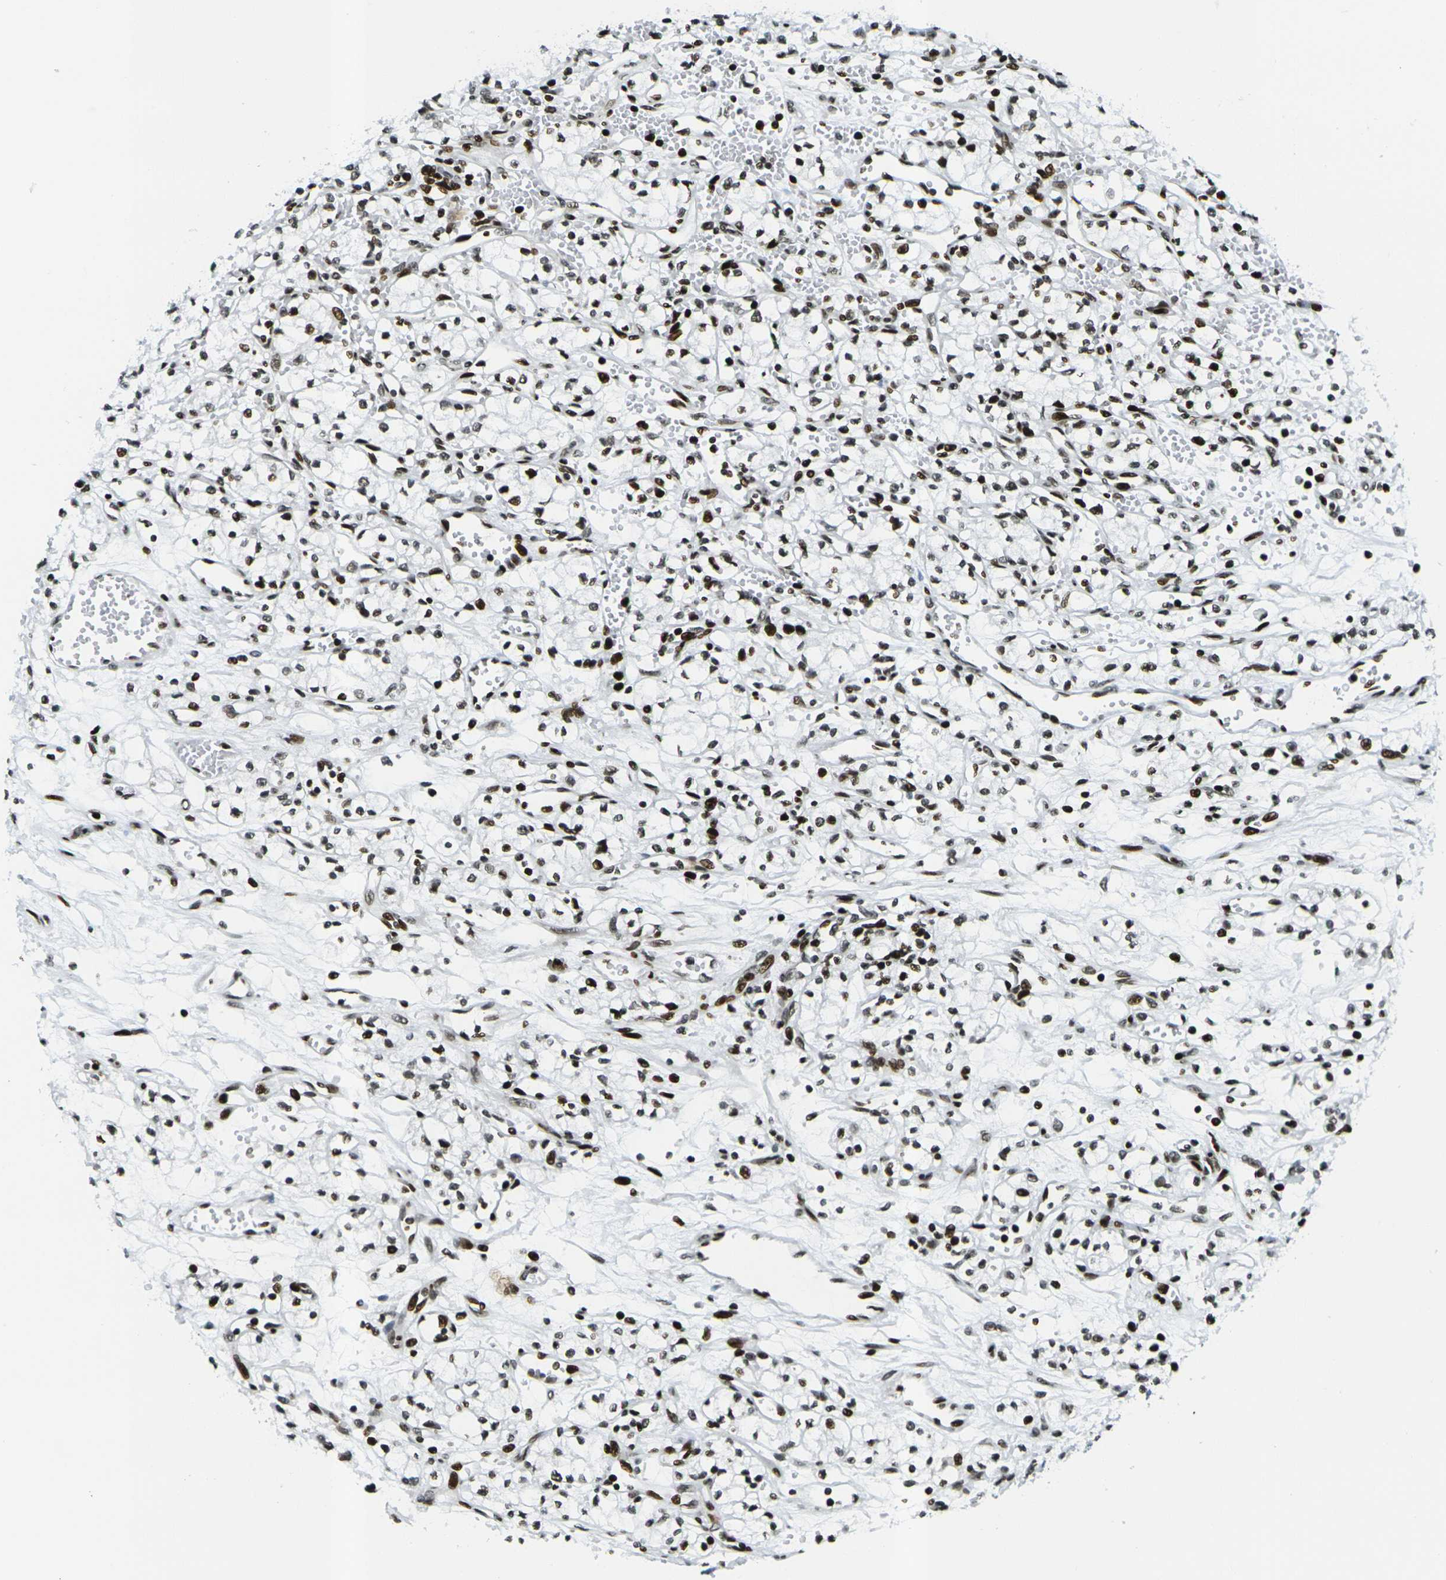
{"staining": {"intensity": "moderate", "quantity": ">75%", "location": "nuclear"}, "tissue": "renal cancer", "cell_type": "Tumor cells", "image_type": "cancer", "snomed": [{"axis": "morphology", "description": "Normal tissue, NOS"}, {"axis": "morphology", "description": "Adenocarcinoma, NOS"}, {"axis": "topography", "description": "Kidney"}], "caption": "Renal cancer was stained to show a protein in brown. There is medium levels of moderate nuclear positivity in approximately >75% of tumor cells.", "gene": "H3-3A", "patient": {"sex": "male", "age": 59}}